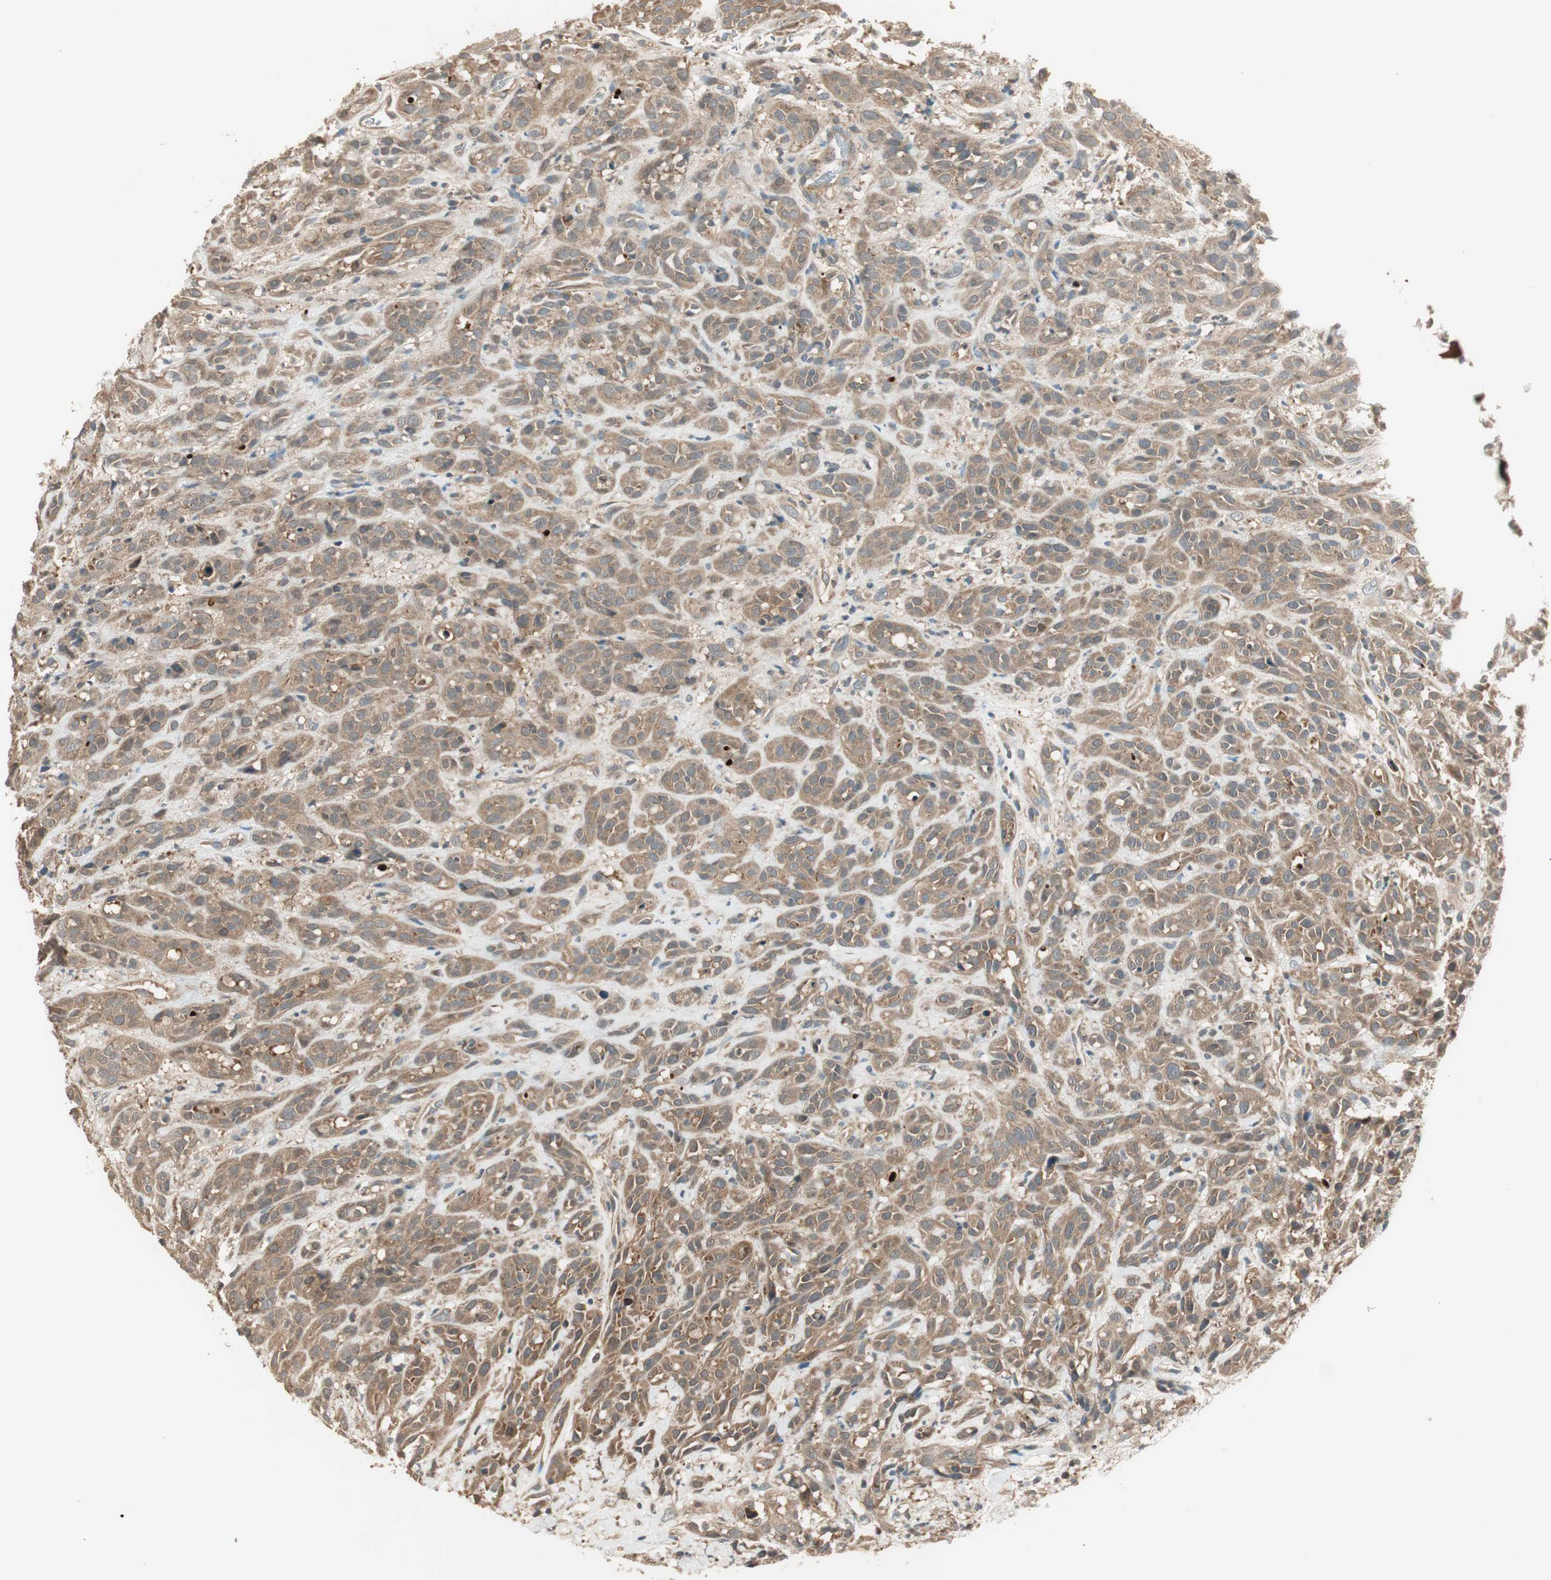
{"staining": {"intensity": "weak", "quantity": ">75%", "location": "cytoplasmic/membranous"}, "tissue": "head and neck cancer", "cell_type": "Tumor cells", "image_type": "cancer", "snomed": [{"axis": "morphology", "description": "Normal tissue, NOS"}, {"axis": "morphology", "description": "Squamous cell carcinoma, NOS"}, {"axis": "topography", "description": "Cartilage tissue"}, {"axis": "topography", "description": "Head-Neck"}], "caption": "Approximately >75% of tumor cells in human head and neck squamous cell carcinoma display weak cytoplasmic/membranous protein staining as visualized by brown immunohistochemical staining.", "gene": "PFDN5", "patient": {"sex": "male", "age": 62}}